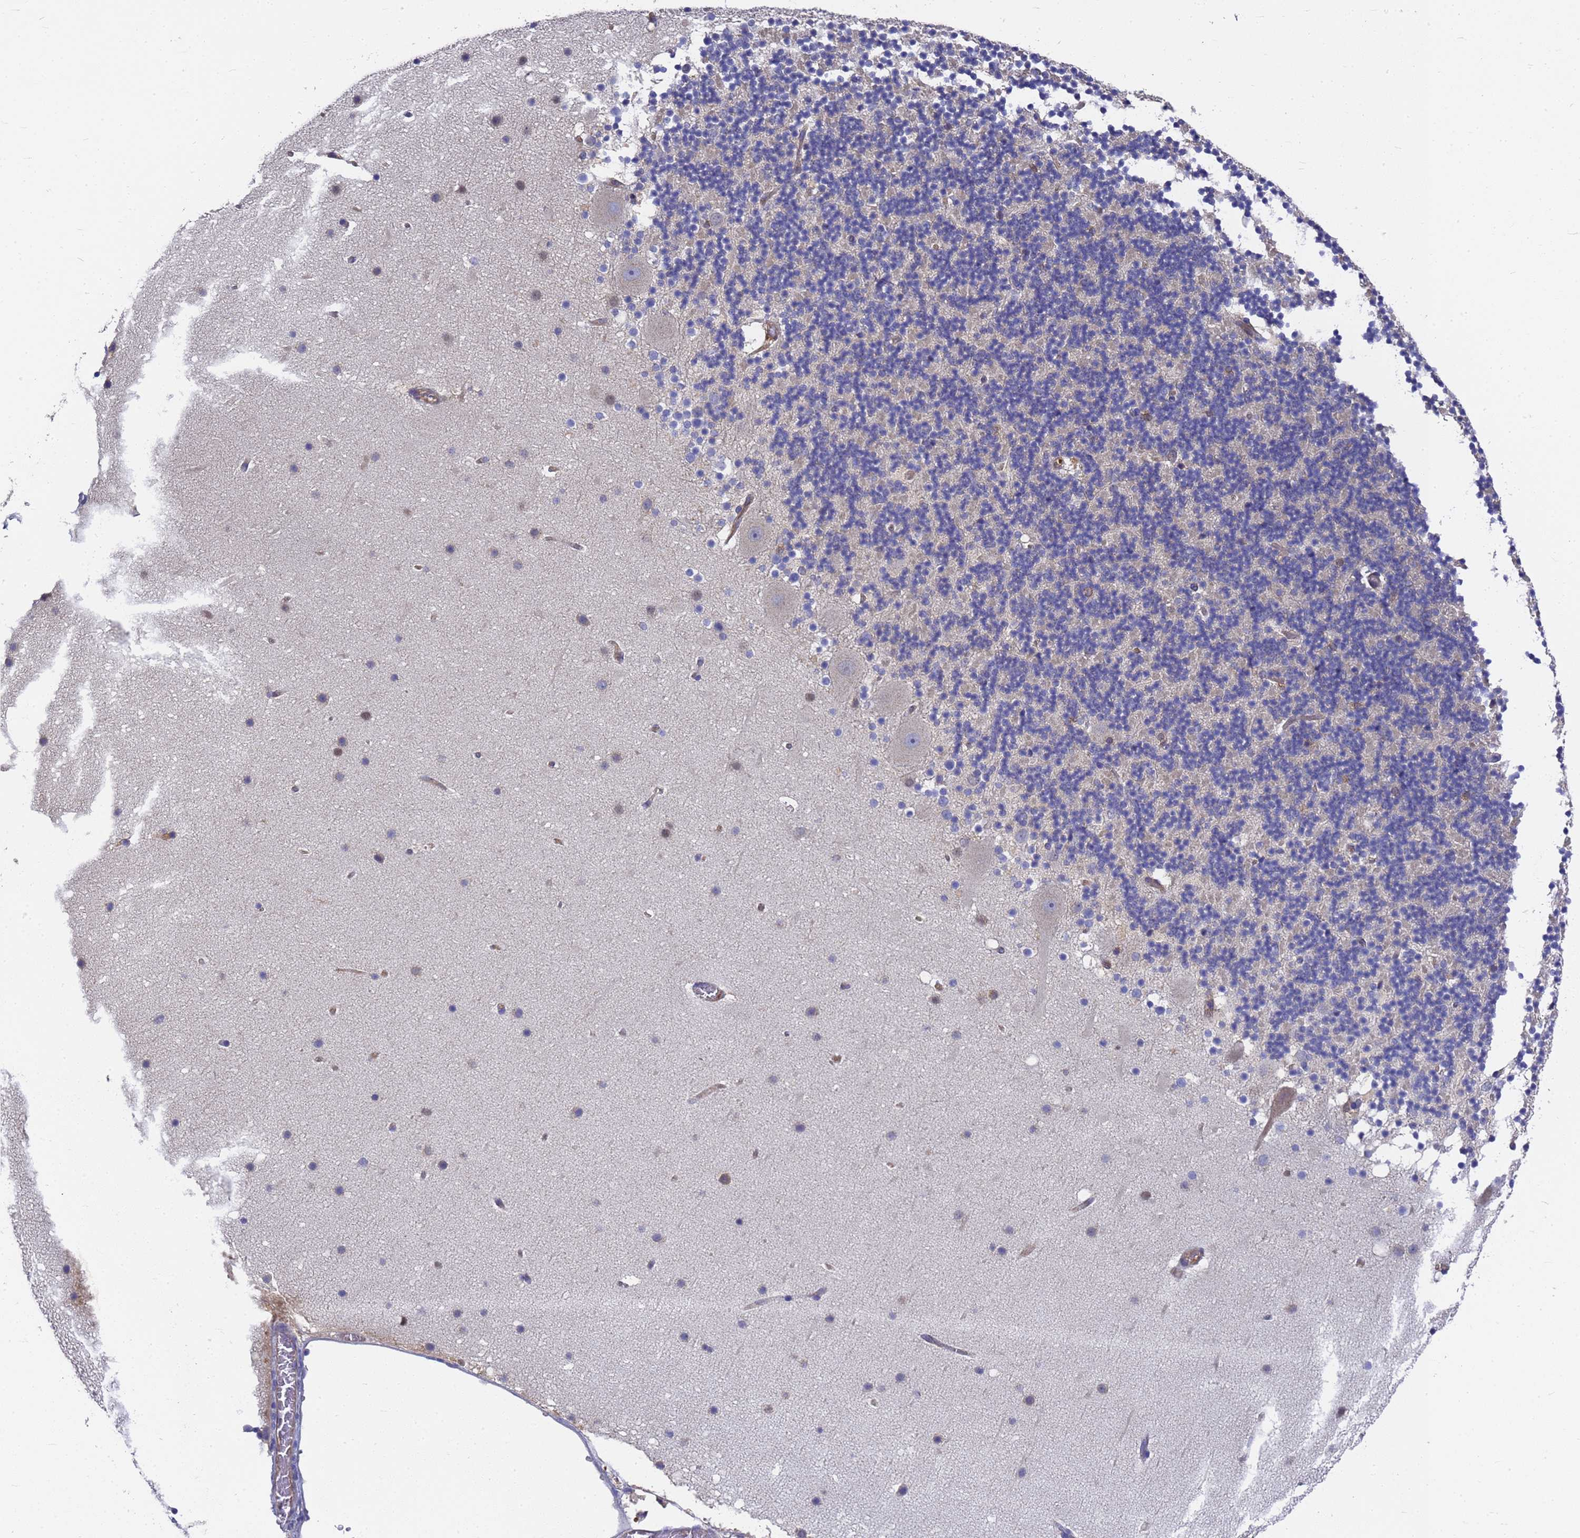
{"staining": {"intensity": "negative", "quantity": "none", "location": "none"}, "tissue": "cerebellum", "cell_type": "Cells in granular layer", "image_type": "normal", "snomed": [{"axis": "morphology", "description": "Normal tissue, NOS"}, {"axis": "topography", "description": "Cerebellum"}], "caption": "The immunohistochemistry histopathology image has no significant staining in cells in granular layer of cerebellum.", "gene": "SLC35E2B", "patient": {"sex": "male", "age": 57}}